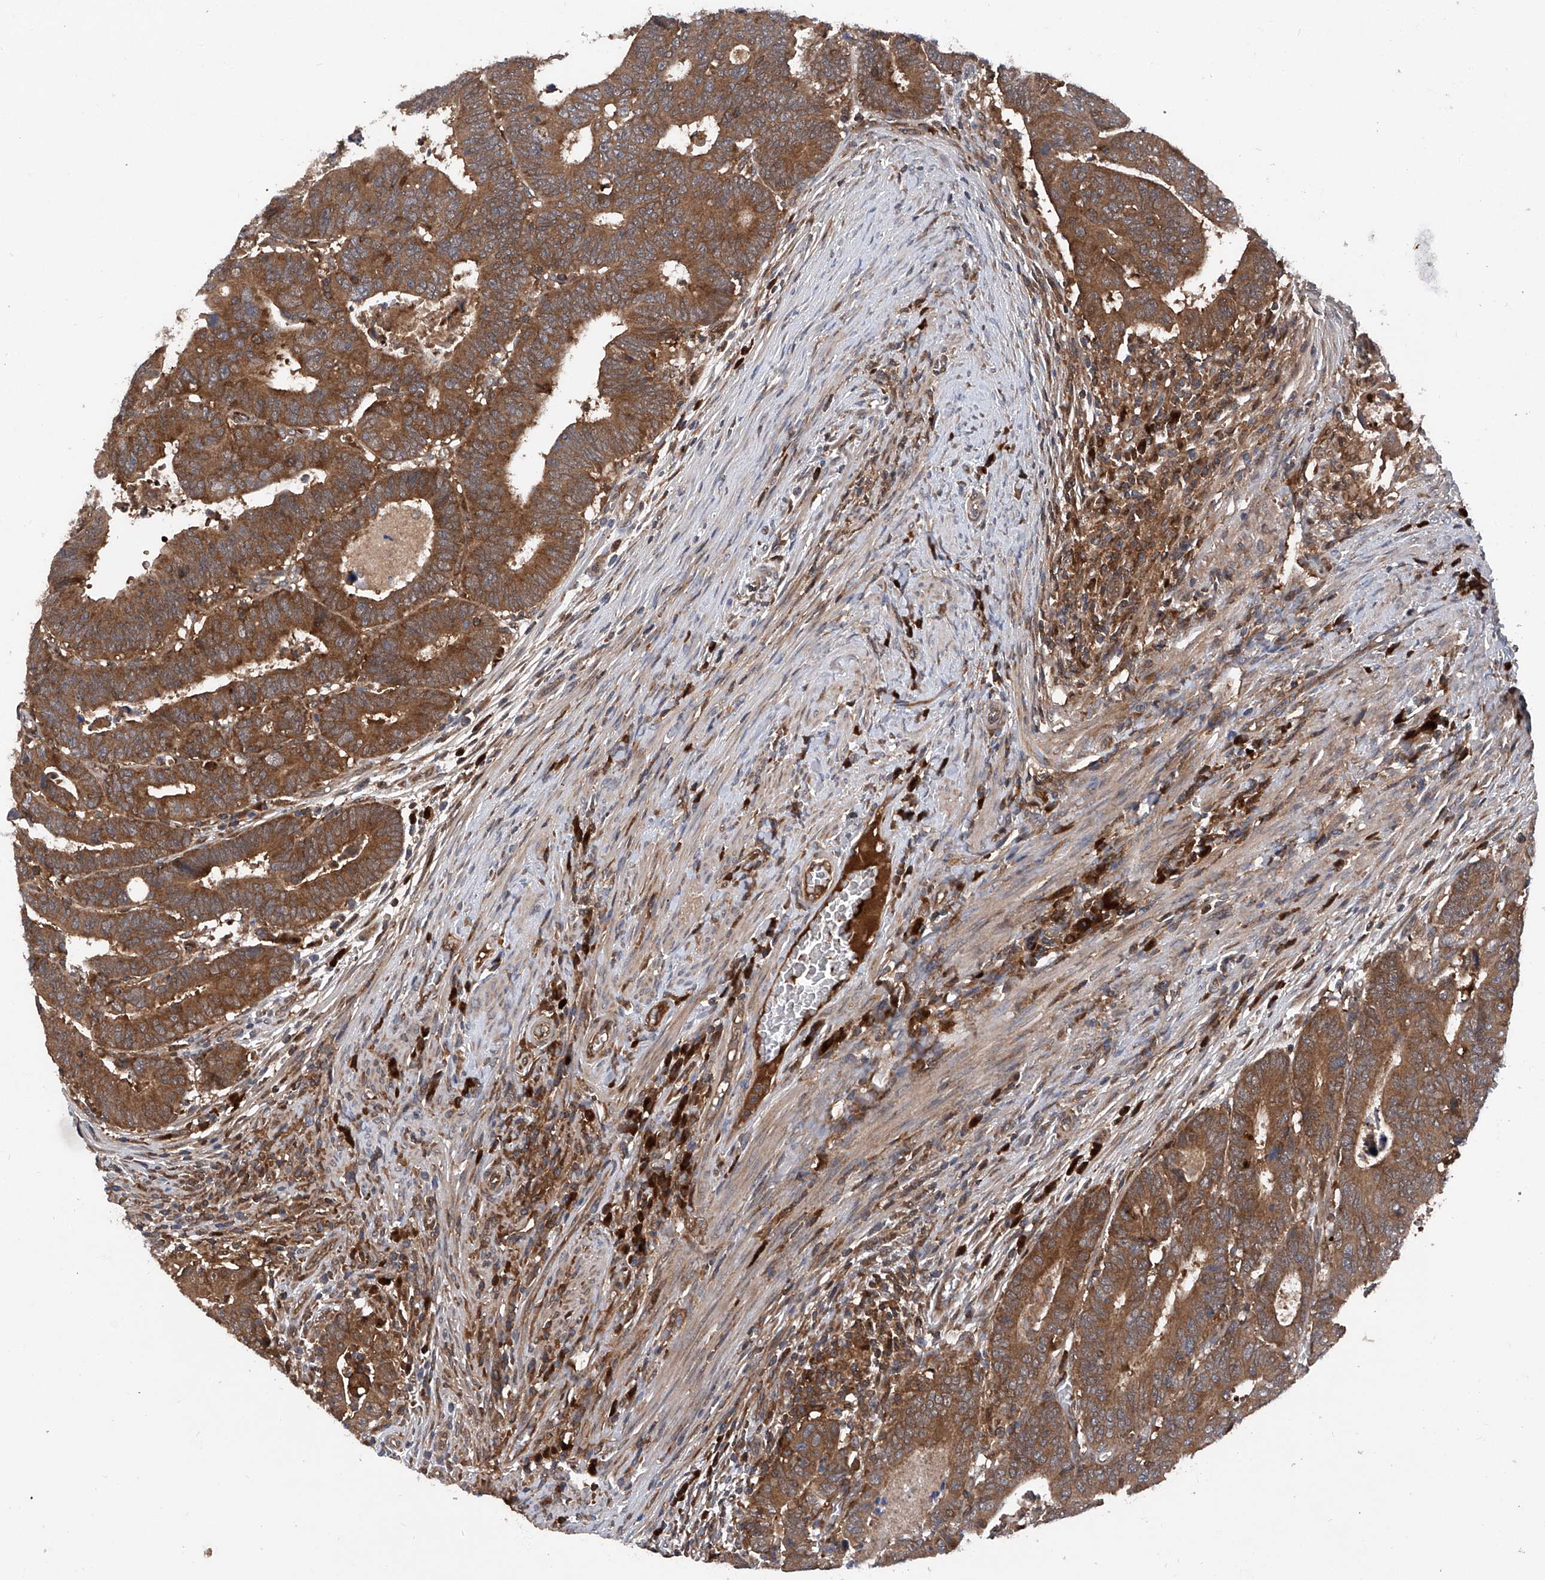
{"staining": {"intensity": "moderate", "quantity": ">75%", "location": "cytoplasmic/membranous"}, "tissue": "colorectal cancer", "cell_type": "Tumor cells", "image_type": "cancer", "snomed": [{"axis": "morphology", "description": "Normal tissue, NOS"}, {"axis": "morphology", "description": "Adenocarcinoma, NOS"}, {"axis": "topography", "description": "Rectum"}], "caption": "Moderate cytoplasmic/membranous positivity for a protein is identified in about >75% of tumor cells of colorectal cancer using immunohistochemistry (IHC).", "gene": "ASCC3", "patient": {"sex": "female", "age": 65}}